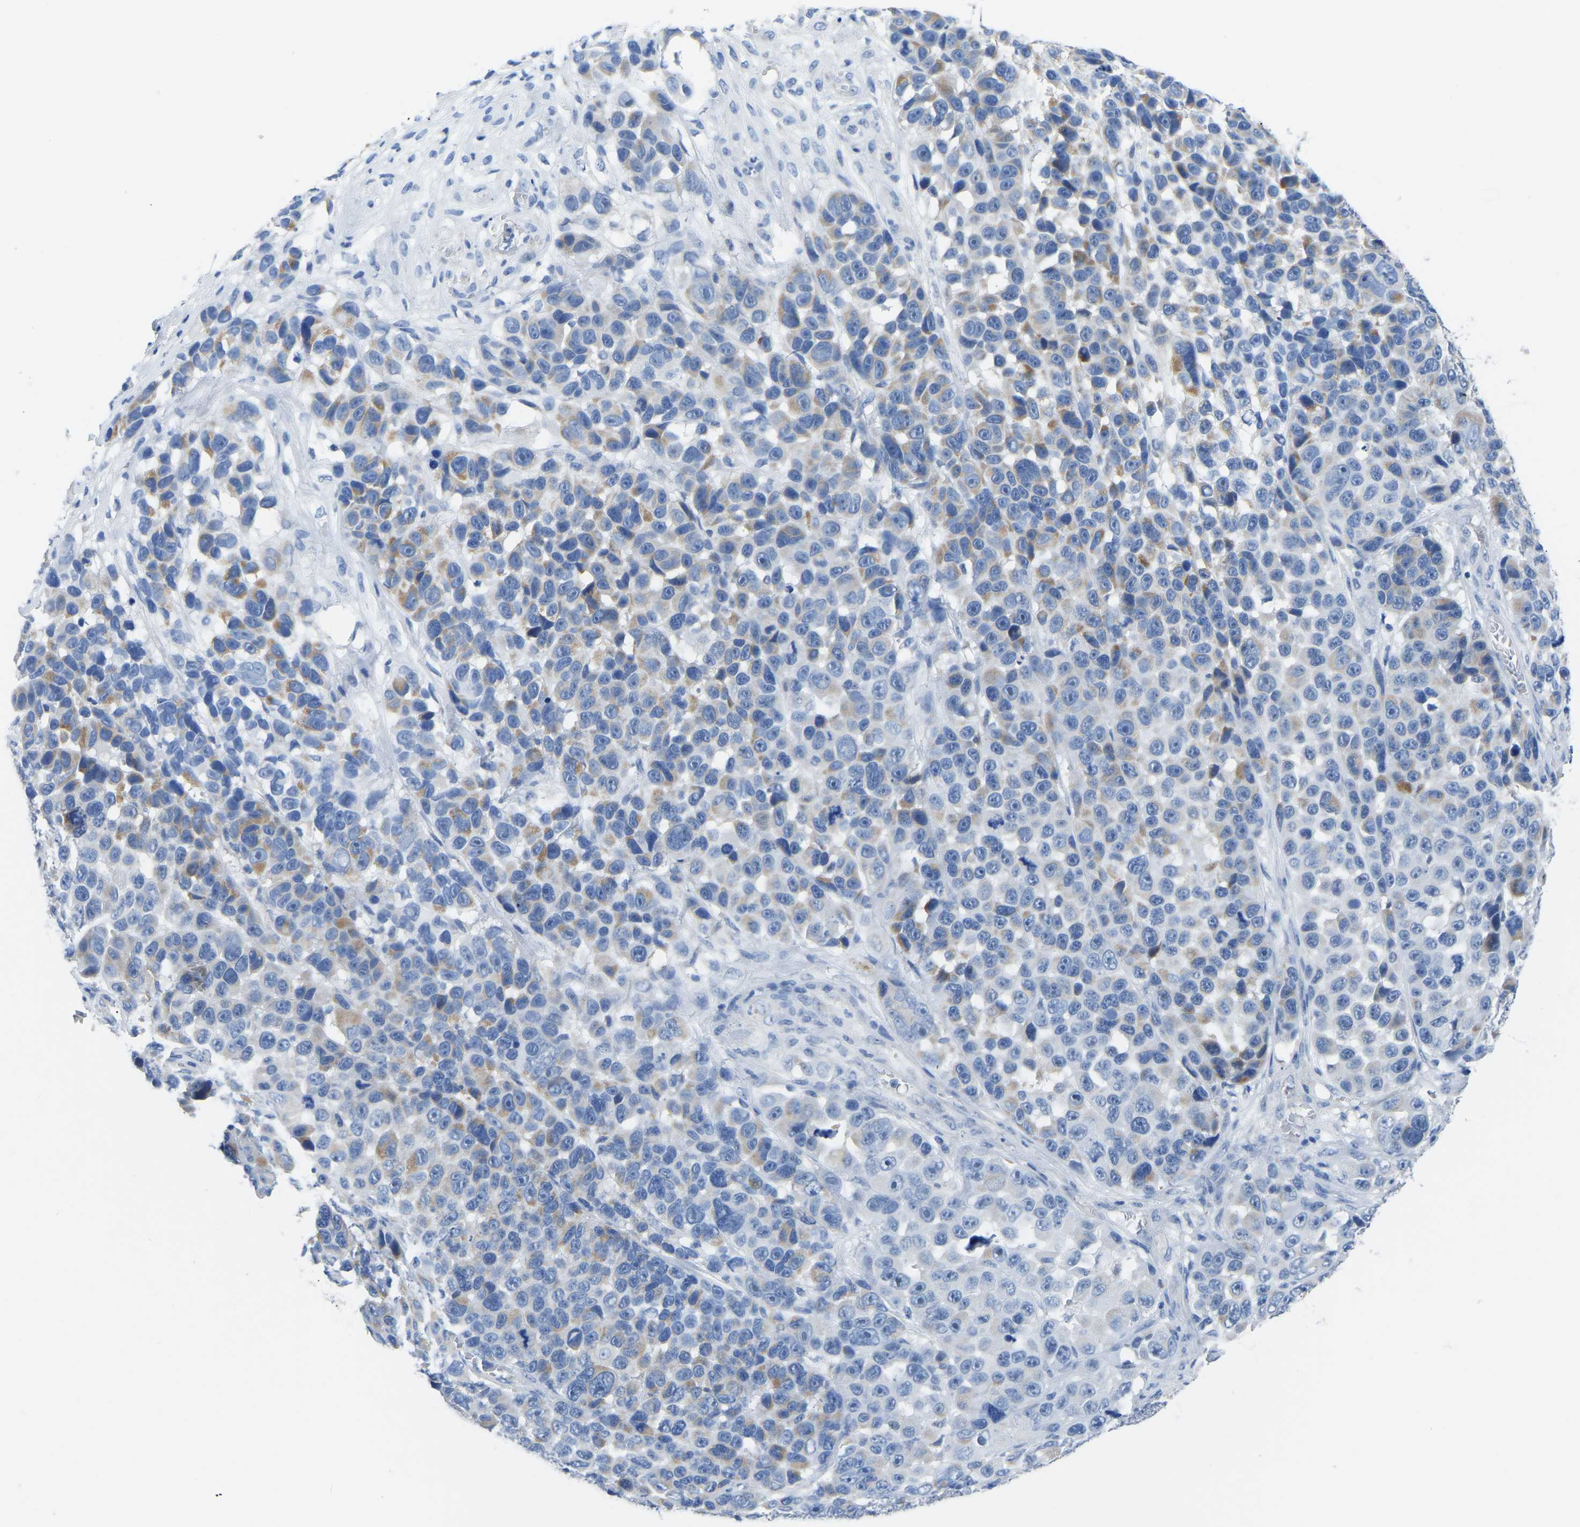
{"staining": {"intensity": "moderate", "quantity": "<25%", "location": "cytoplasmic/membranous"}, "tissue": "melanoma", "cell_type": "Tumor cells", "image_type": "cancer", "snomed": [{"axis": "morphology", "description": "Malignant melanoma, NOS"}, {"axis": "topography", "description": "Skin"}], "caption": "This image exhibits malignant melanoma stained with IHC to label a protein in brown. The cytoplasmic/membranous of tumor cells show moderate positivity for the protein. Nuclei are counter-stained blue.", "gene": "ETFA", "patient": {"sex": "male", "age": 53}}